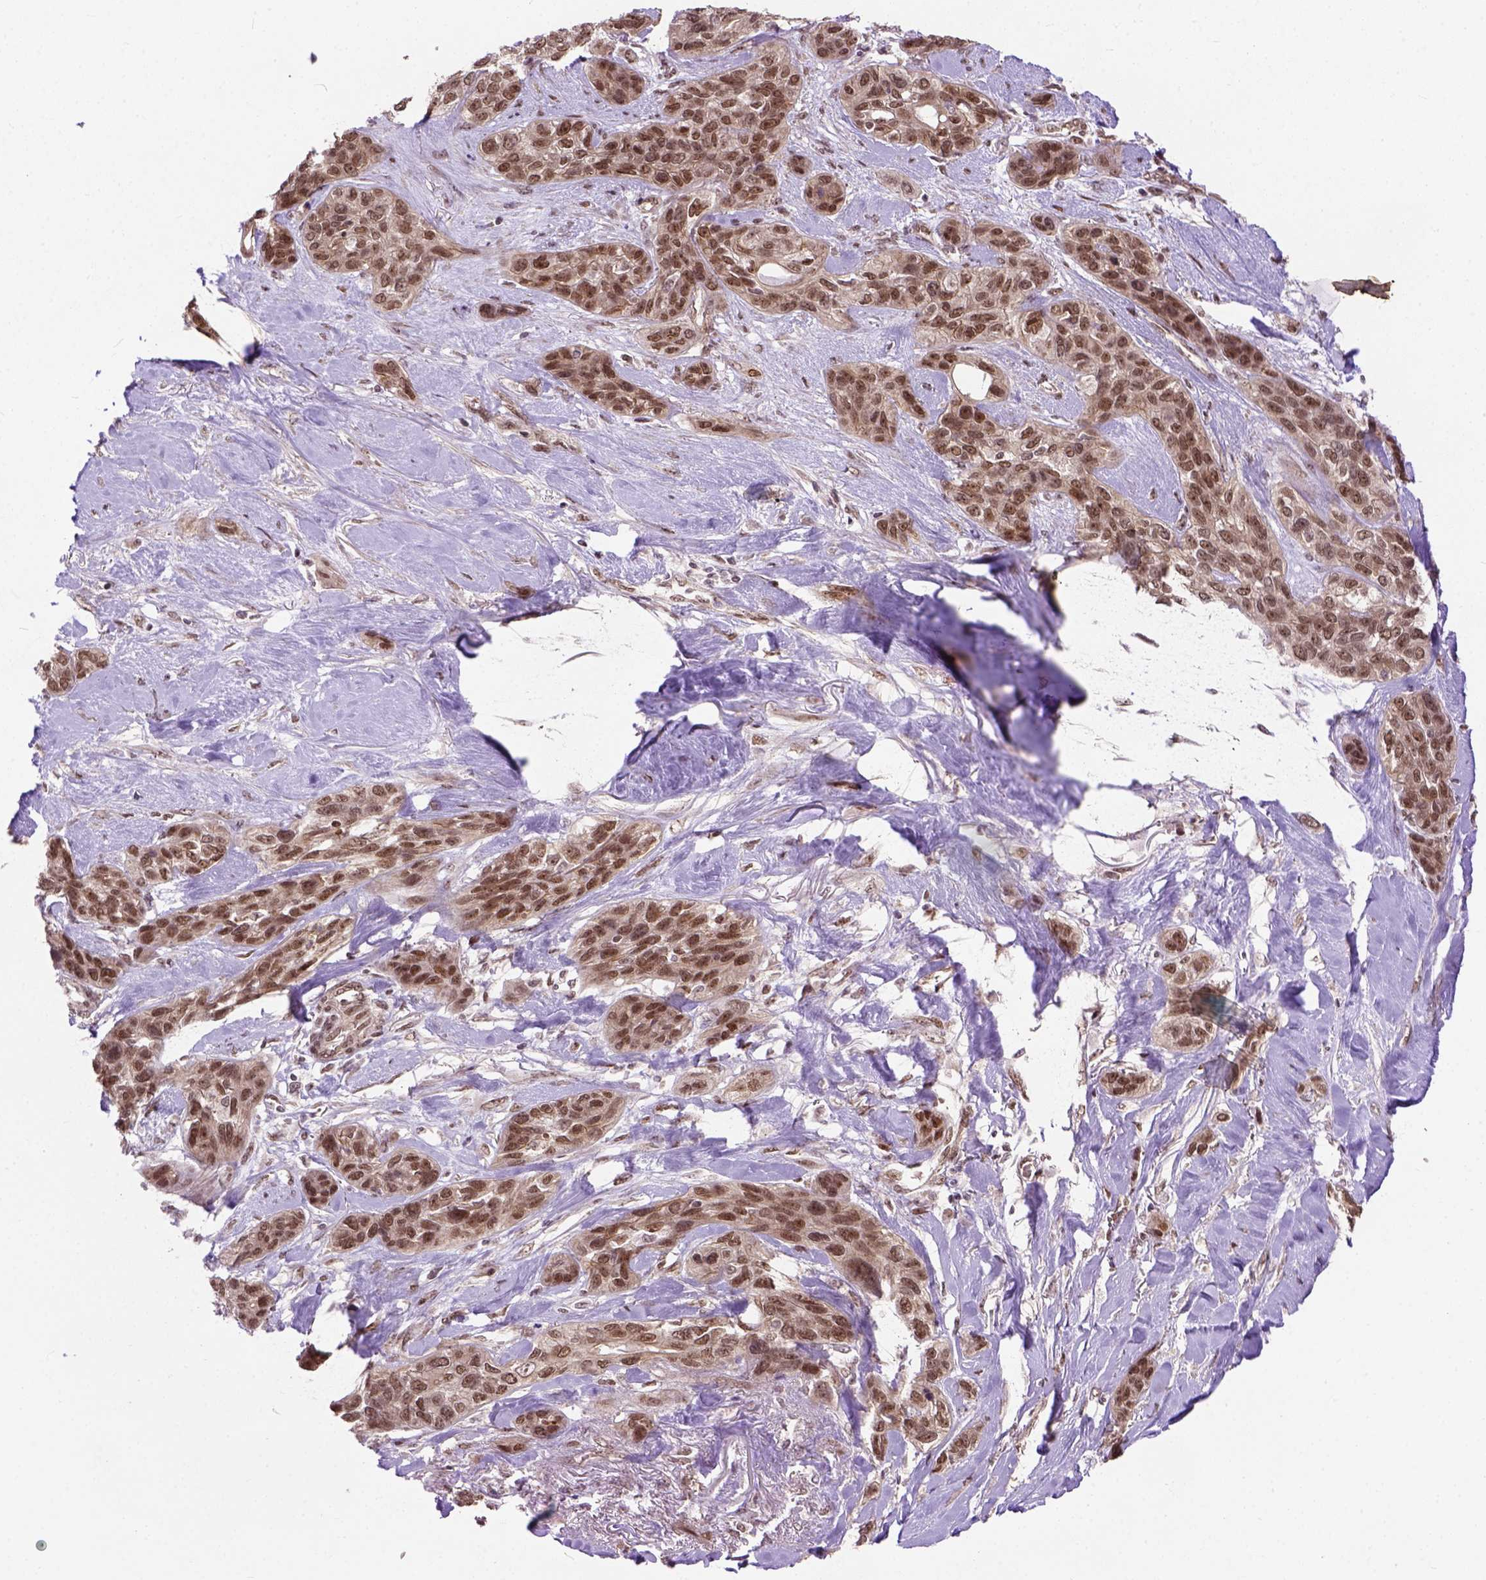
{"staining": {"intensity": "moderate", "quantity": ">75%", "location": "nuclear"}, "tissue": "lung cancer", "cell_type": "Tumor cells", "image_type": "cancer", "snomed": [{"axis": "morphology", "description": "Squamous cell carcinoma, NOS"}, {"axis": "topography", "description": "Lung"}], "caption": "An IHC micrograph of tumor tissue is shown. Protein staining in brown highlights moderate nuclear positivity in lung cancer (squamous cell carcinoma) within tumor cells. Nuclei are stained in blue.", "gene": "ZNF630", "patient": {"sex": "female", "age": 70}}